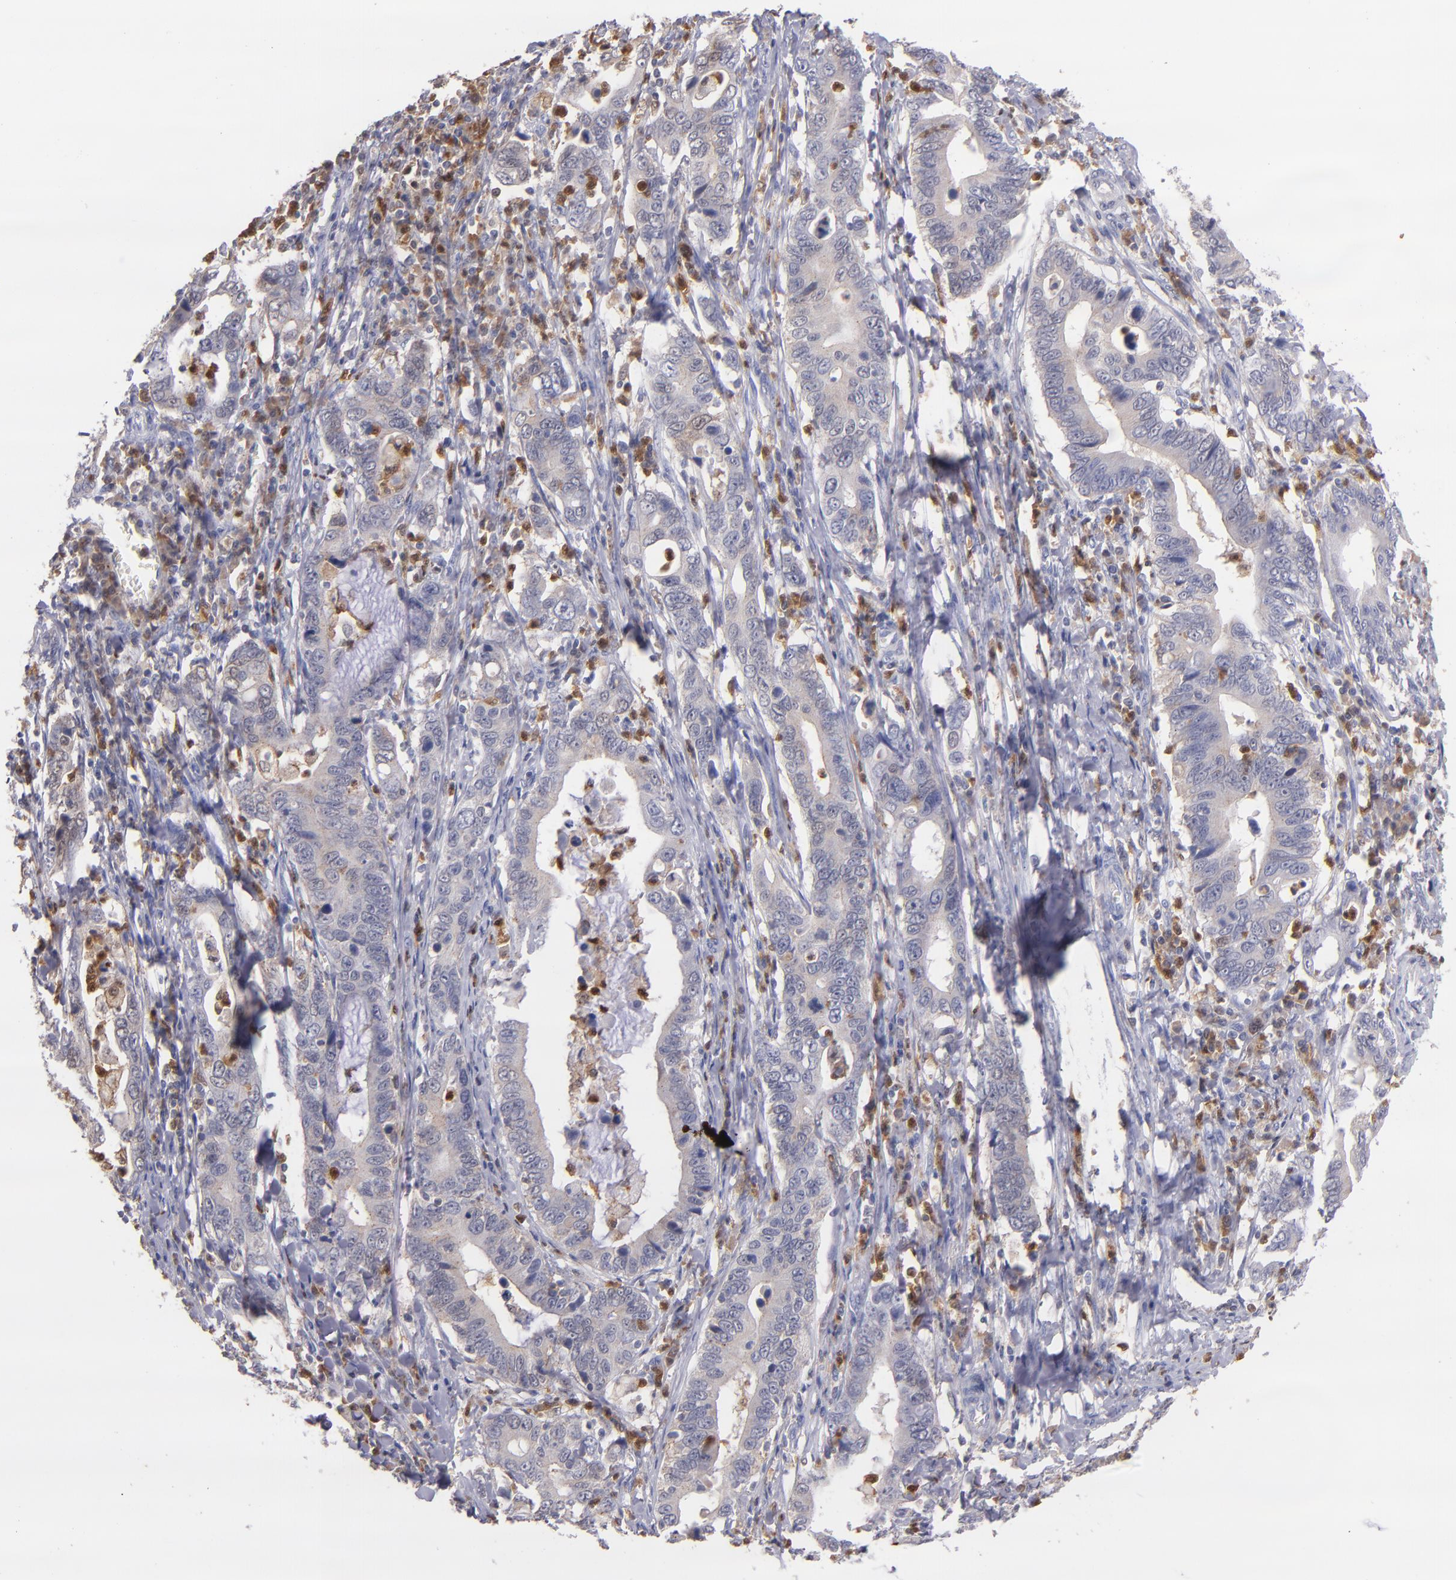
{"staining": {"intensity": "negative", "quantity": "none", "location": "none"}, "tissue": "stomach cancer", "cell_type": "Tumor cells", "image_type": "cancer", "snomed": [{"axis": "morphology", "description": "Adenocarcinoma, NOS"}, {"axis": "topography", "description": "Stomach, upper"}], "caption": "Human adenocarcinoma (stomach) stained for a protein using immunohistochemistry (IHC) shows no staining in tumor cells.", "gene": "PRKCD", "patient": {"sex": "male", "age": 63}}